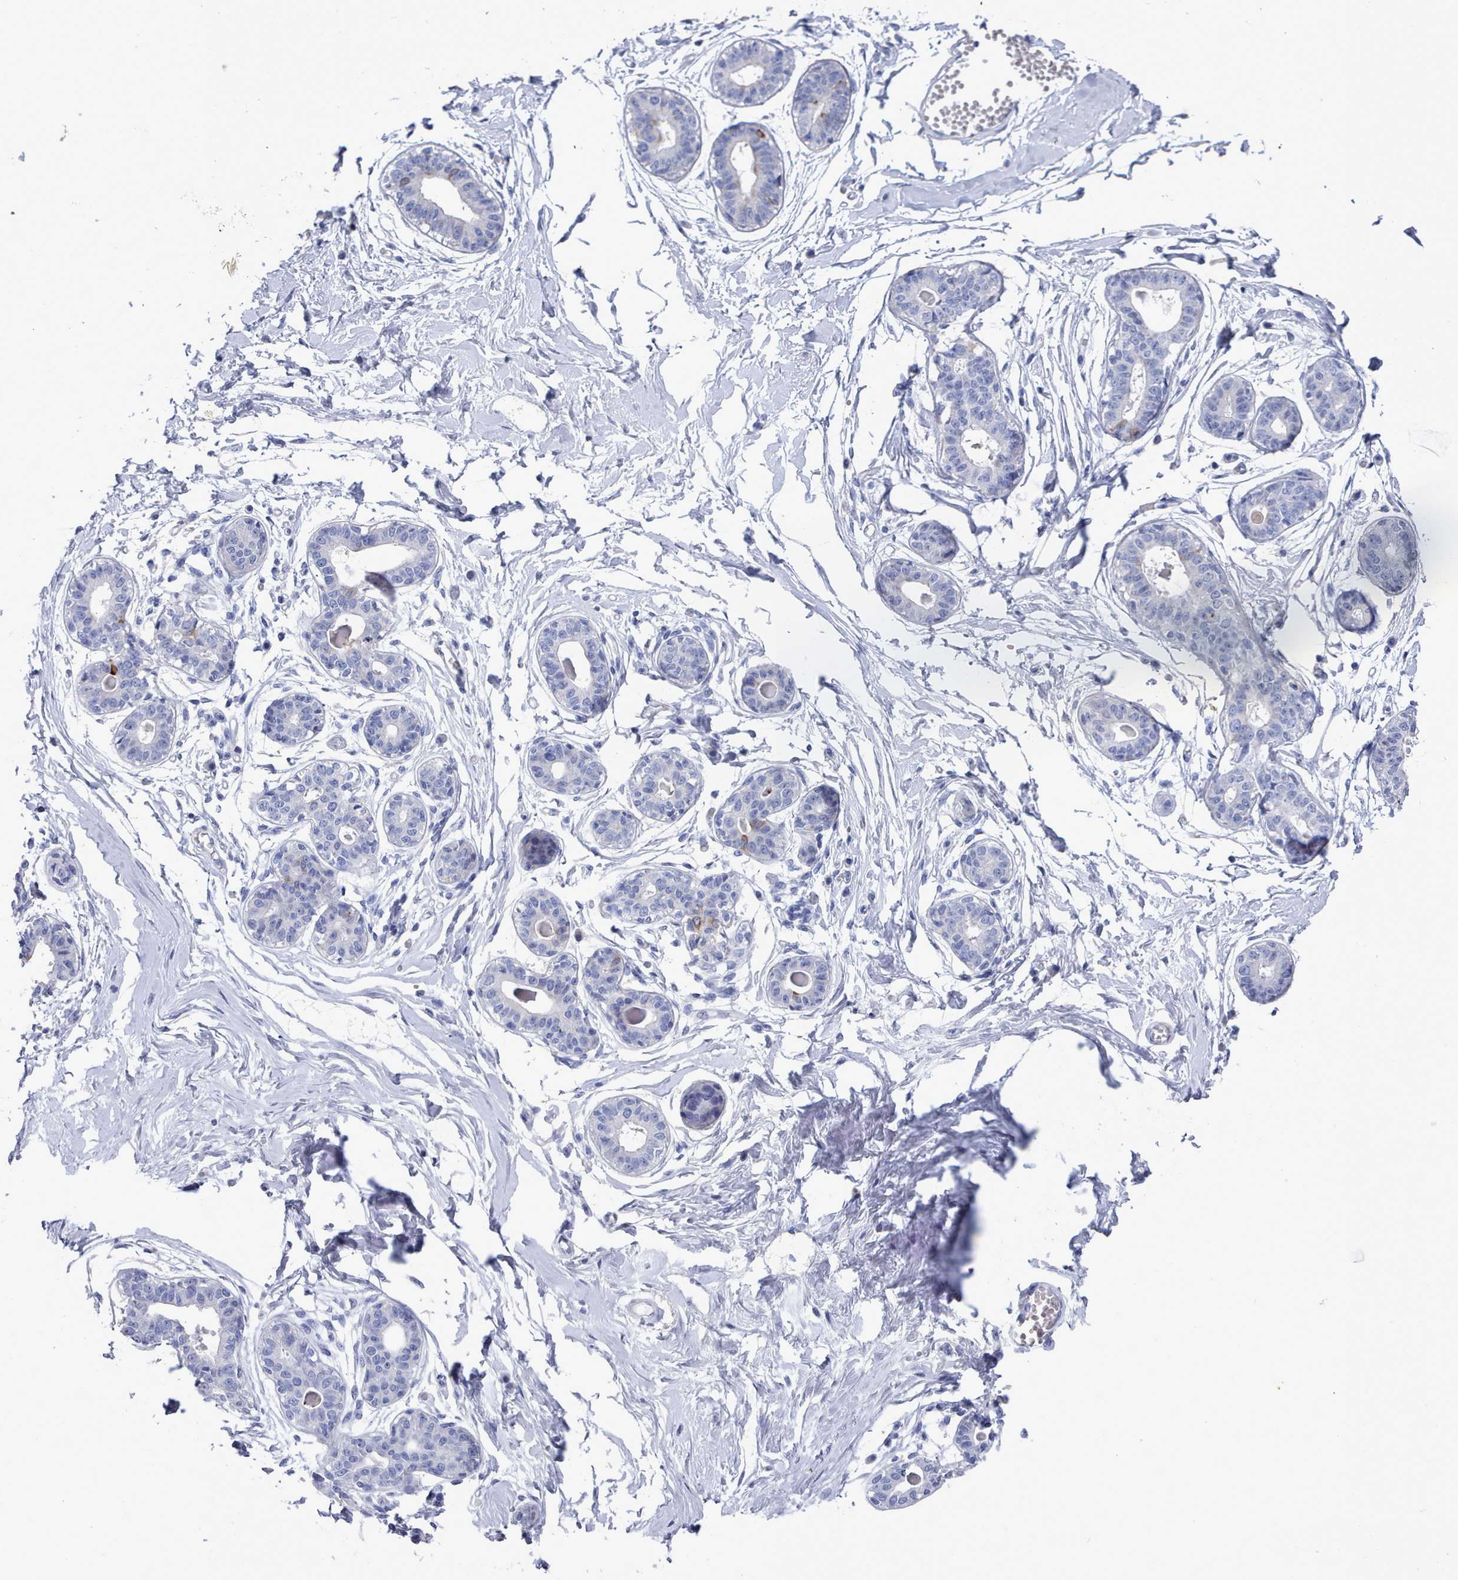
{"staining": {"intensity": "negative", "quantity": "none", "location": "none"}, "tissue": "breast", "cell_type": "Adipocytes", "image_type": "normal", "snomed": [{"axis": "morphology", "description": "Normal tissue, NOS"}, {"axis": "topography", "description": "Breast"}], "caption": "Adipocytes show no significant protein positivity in unremarkable breast.", "gene": "ENSG00000285188", "patient": {"sex": "female", "age": 45}}